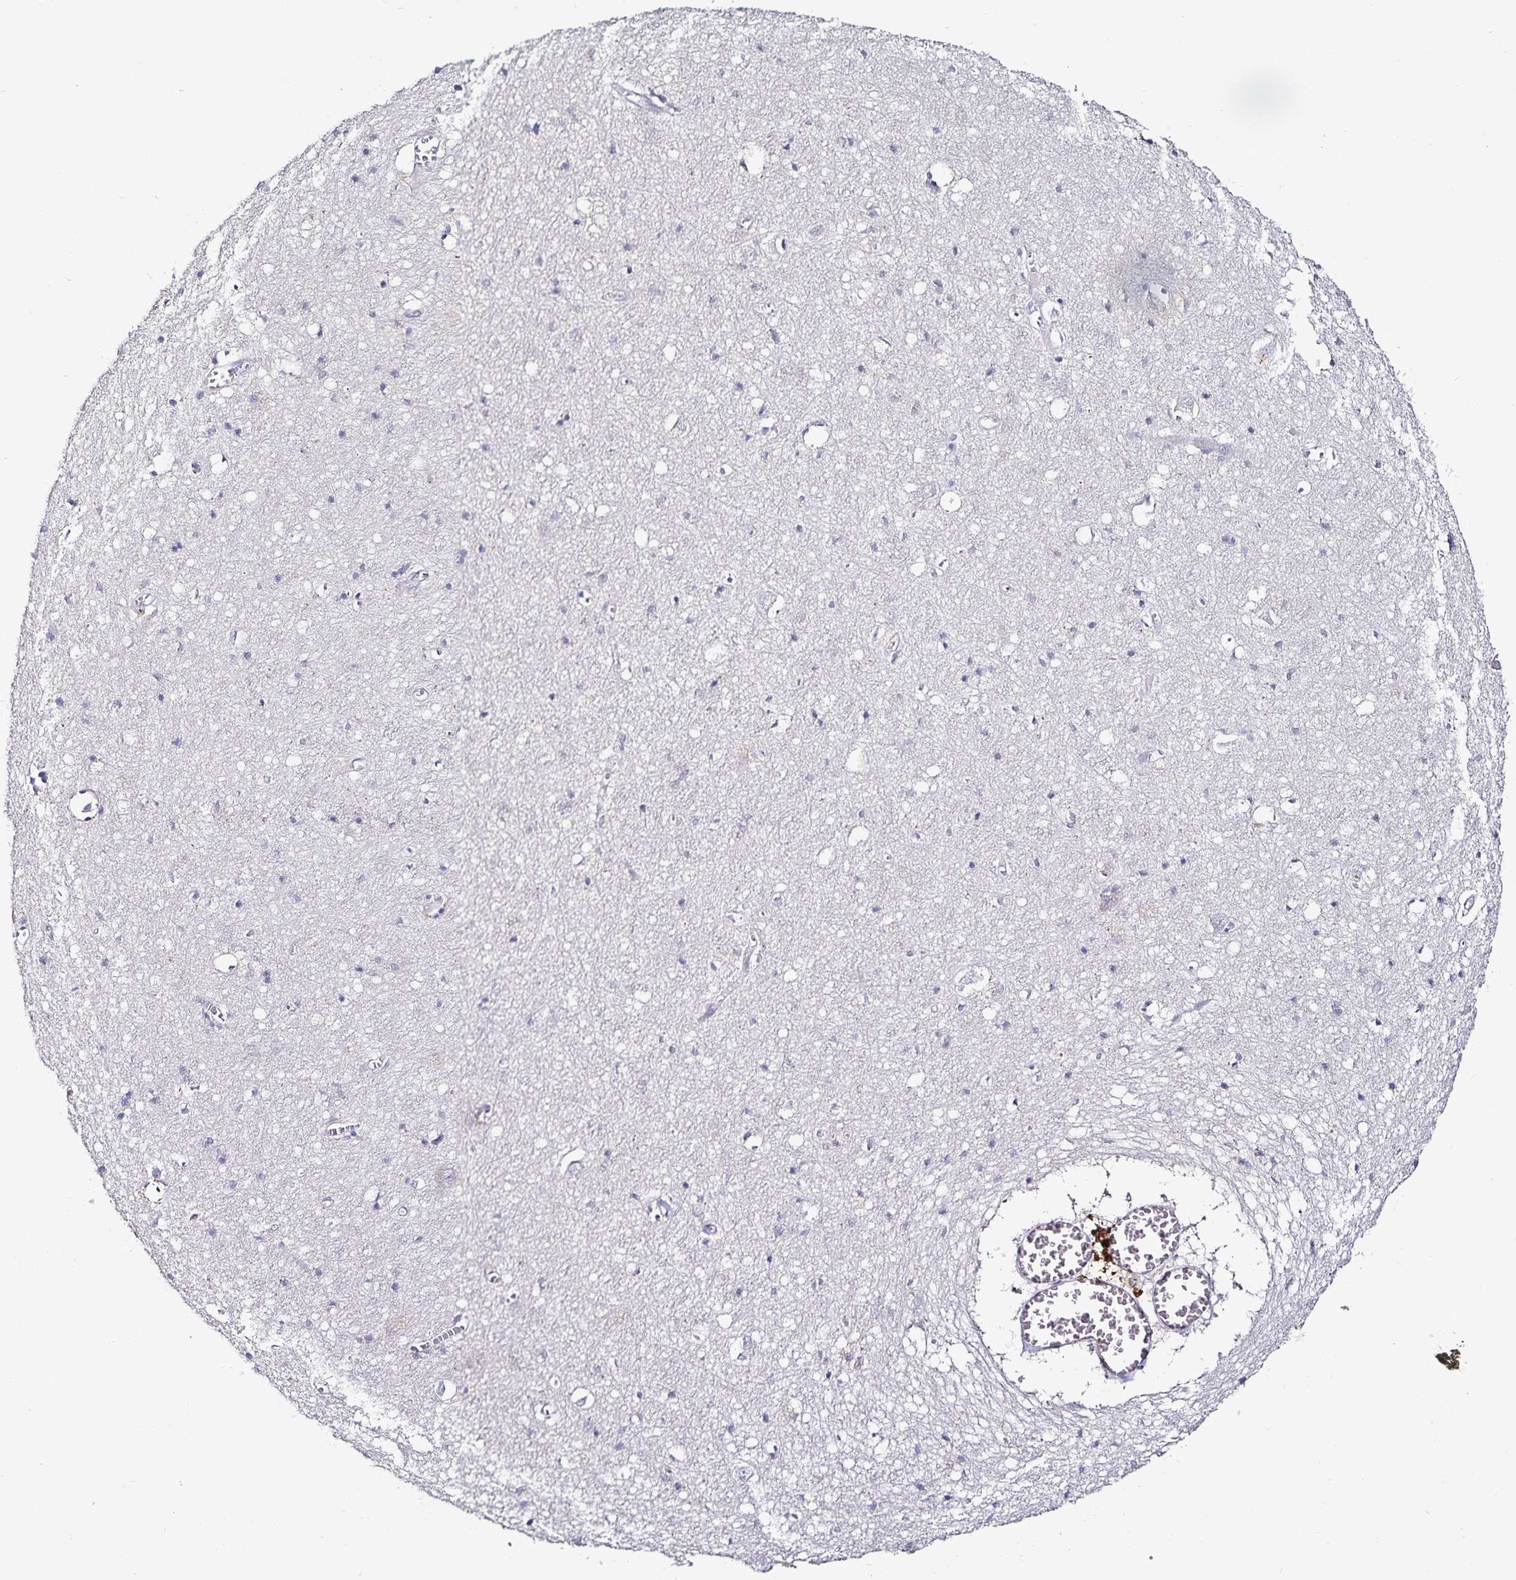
{"staining": {"intensity": "negative", "quantity": "none", "location": "none"}, "tissue": "cerebral cortex", "cell_type": "Endothelial cells", "image_type": "normal", "snomed": [{"axis": "morphology", "description": "Normal tissue, NOS"}, {"axis": "topography", "description": "Cerebral cortex"}], "caption": "Endothelial cells show no significant positivity in benign cerebral cortex.", "gene": "ACSL5", "patient": {"sex": "male", "age": 70}}